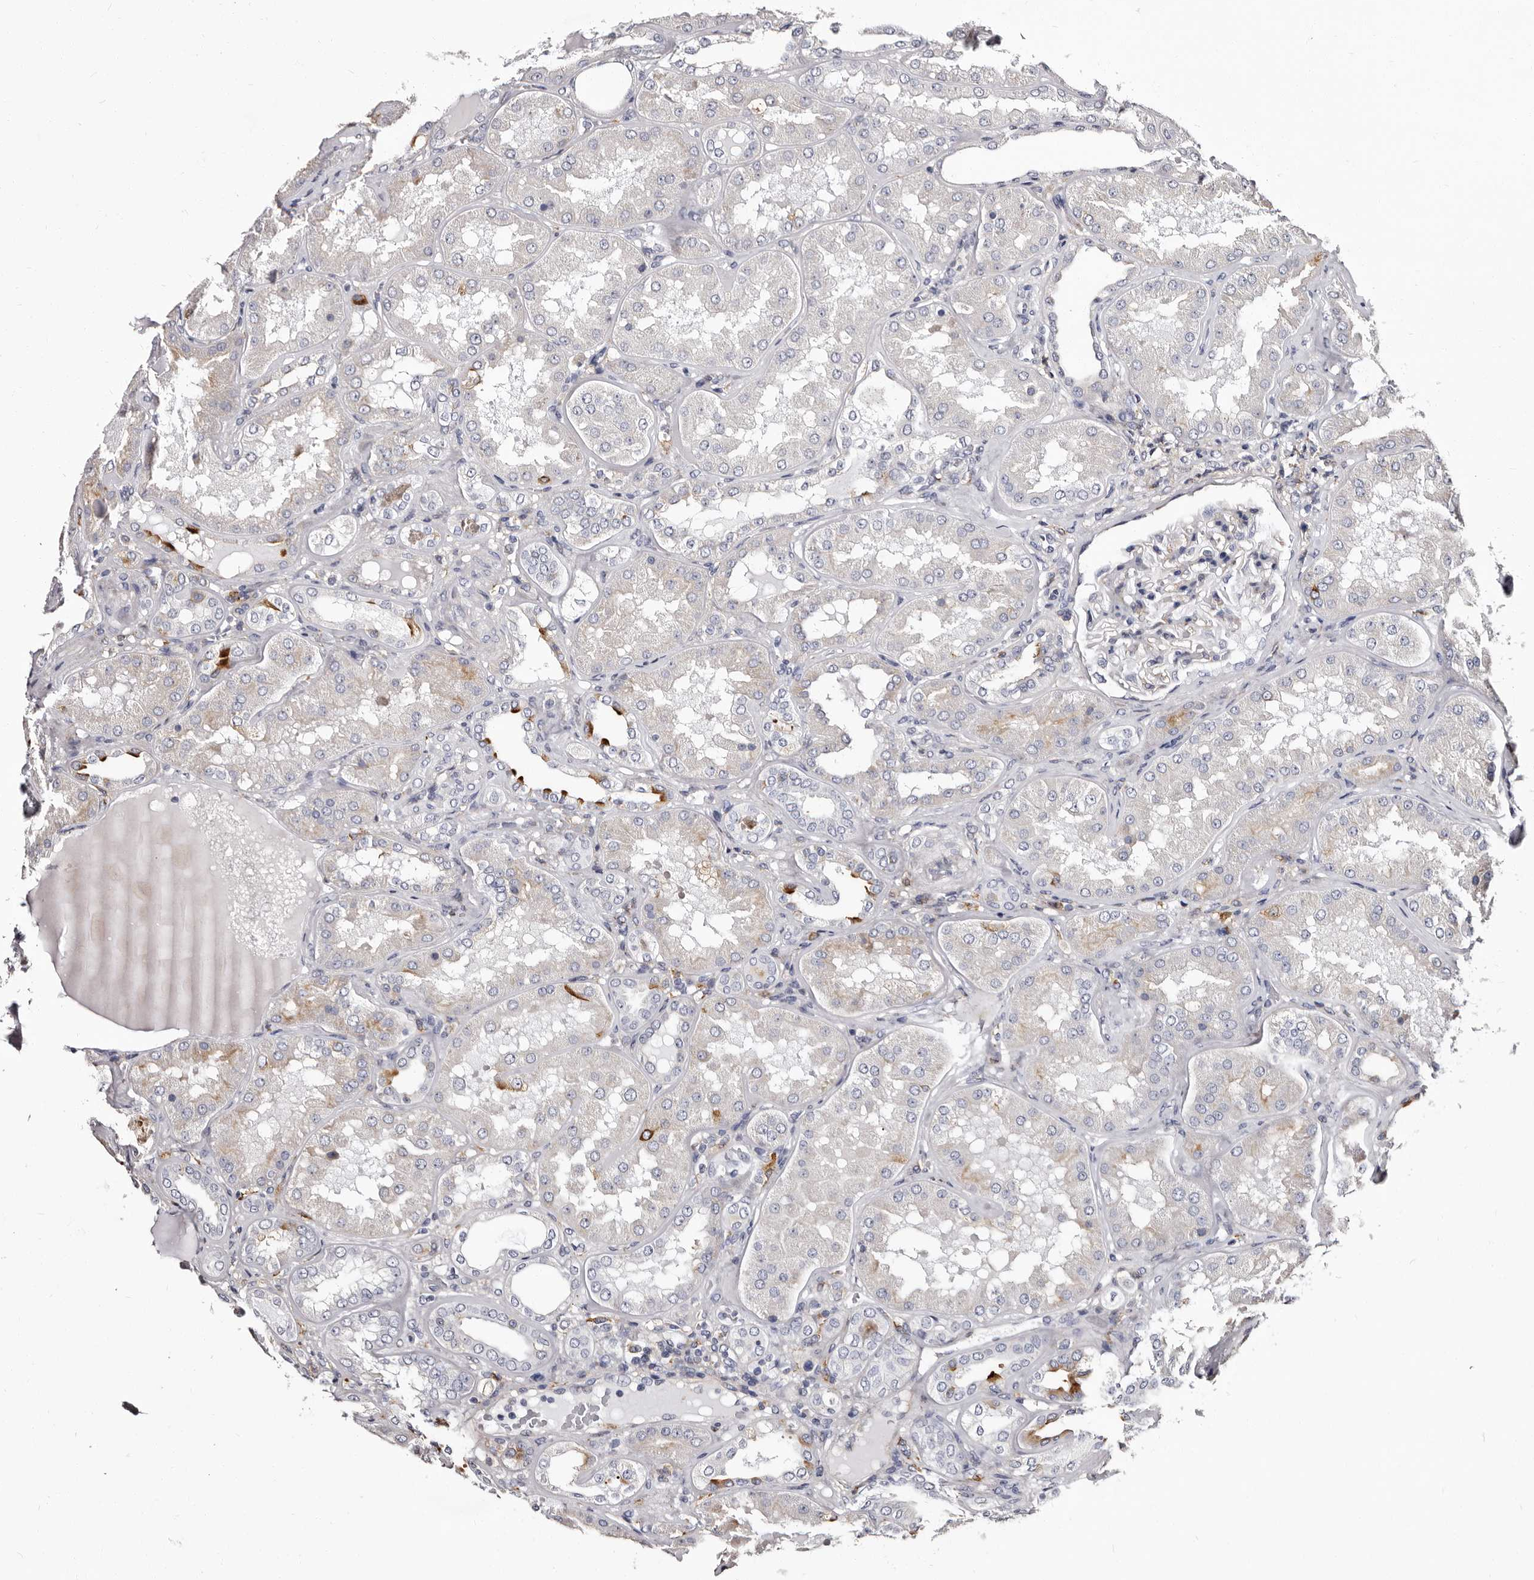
{"staining": {"intensity": "negative", "quantity": "none", "location": "none"}, "tissue": "kidney", "cell_type": "Cells in glomeruli", "image_type": "normal", "snomed": [{"axis": "morphology", "description": "Normal tissue, NOS"}, {"axis": "topography", "description": "Kidney"}], "caption": "This histopathology image is of benign kidney stained with immunohistochemistry to label a protein in brown with the nuclei are counter-stained blue. There is no positivity in cells in glomeruli. Brightfield microscopy of IHC stained with DAB (3,3'-diaminobenzidine) (brown) and hematoxylin (blue), captured at high magnification.", "gene": "AUNIP", "patient": {"sex": "female", "age": 56}}